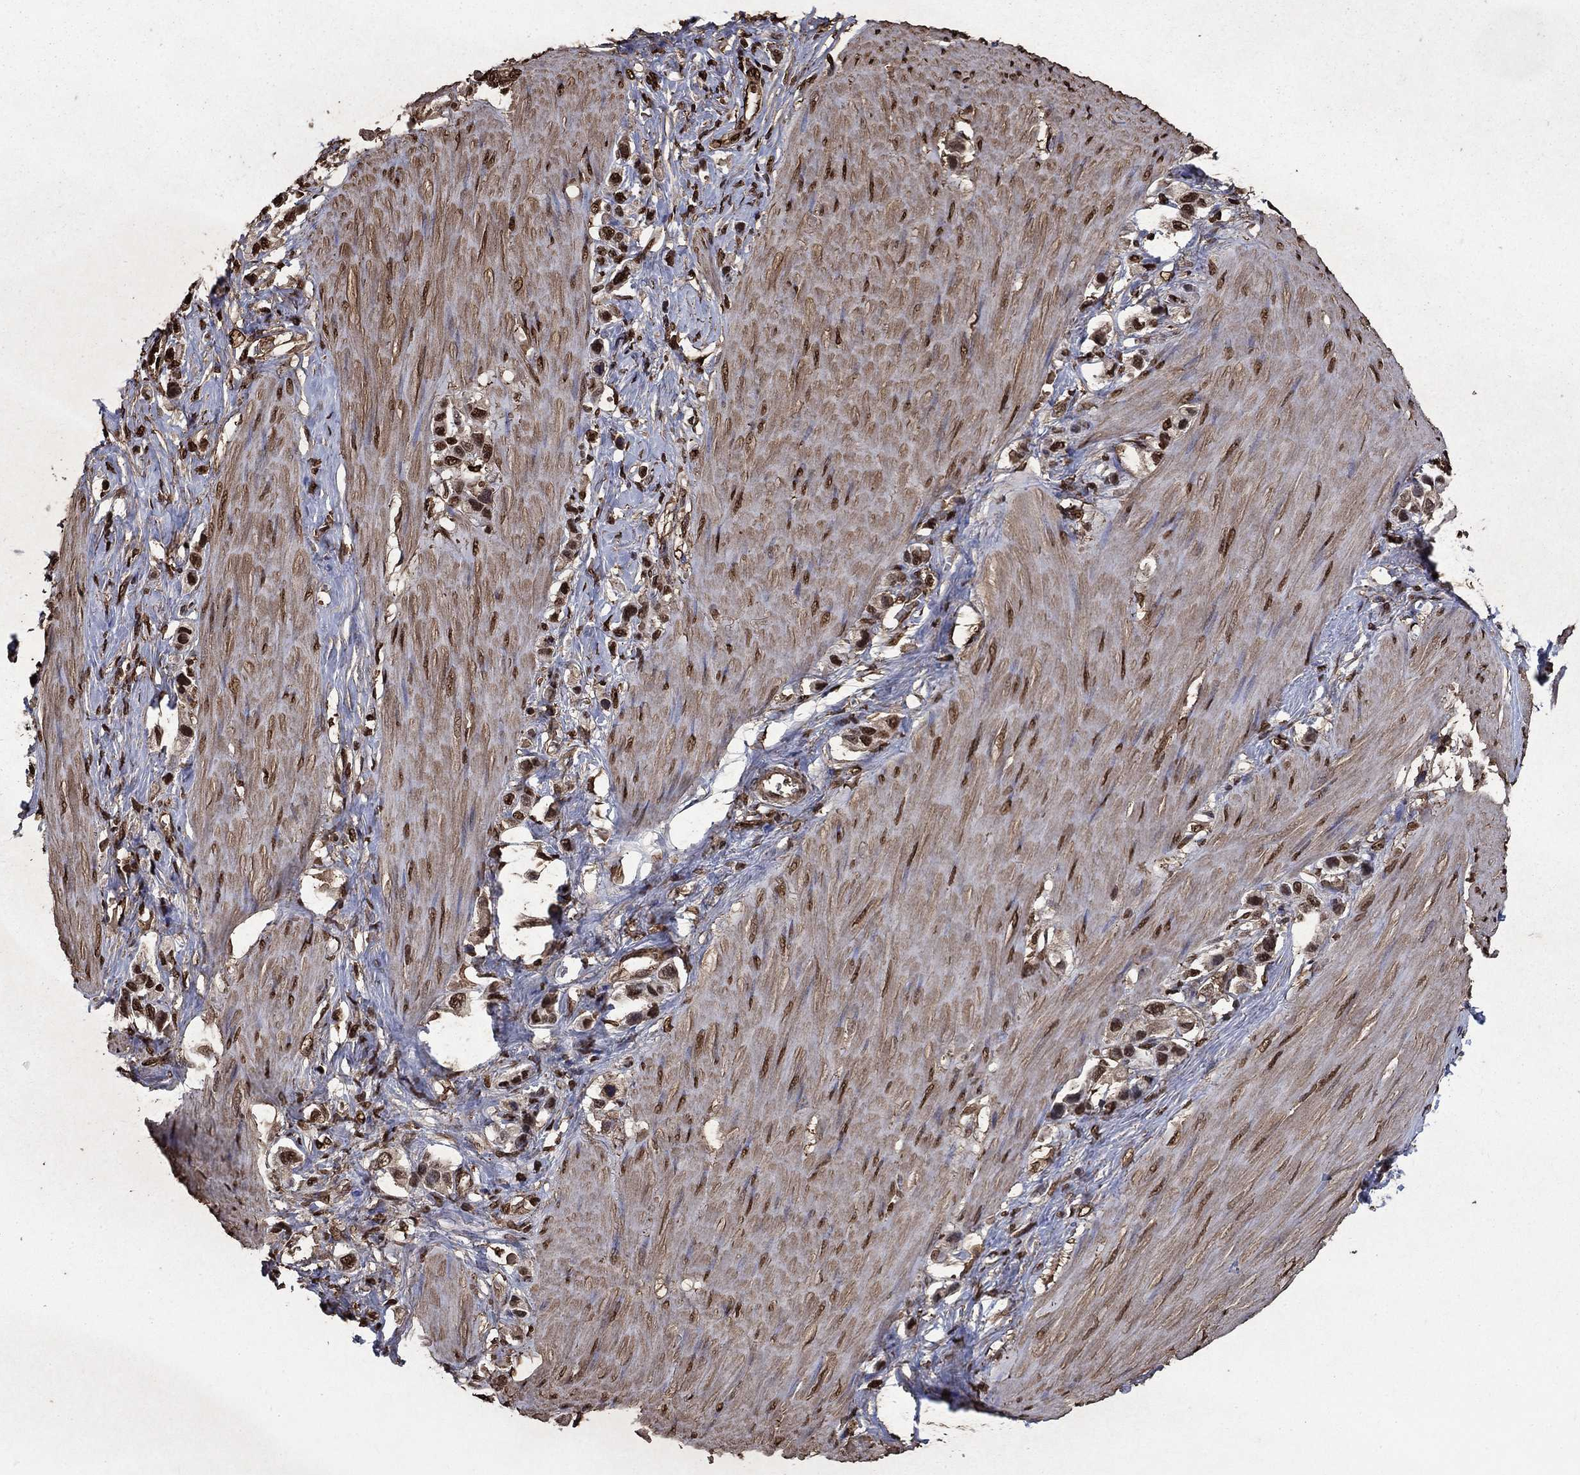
{"staining": {"intensity": "strong", "quantity": "25%-75%", "location": "nuclear"}, "tissue": "stomach cancer", "cell_type": "Tumor cells", "image_type": "cancer", "snomed": [{"axis": "morphology", "description": "Normal tissue, NOS"}, {"axis": "morphology", "description": "Adenocarcinoma, NOS"}, {"axis": "morphology", "description": "Adenocarcinoma, High grade"}, {"axis": "topography", "description": "Stomach, upper"}, {"axis": "topography", "description": "Stomach"}], "caption": "Stomach cancer tissue shows strong nuclear staining in about 25%-75% of tumor cells, visualized by immunohistochemistry.", "gene": "GAPDH", "patient": {"sex": "female", "age": 65}}